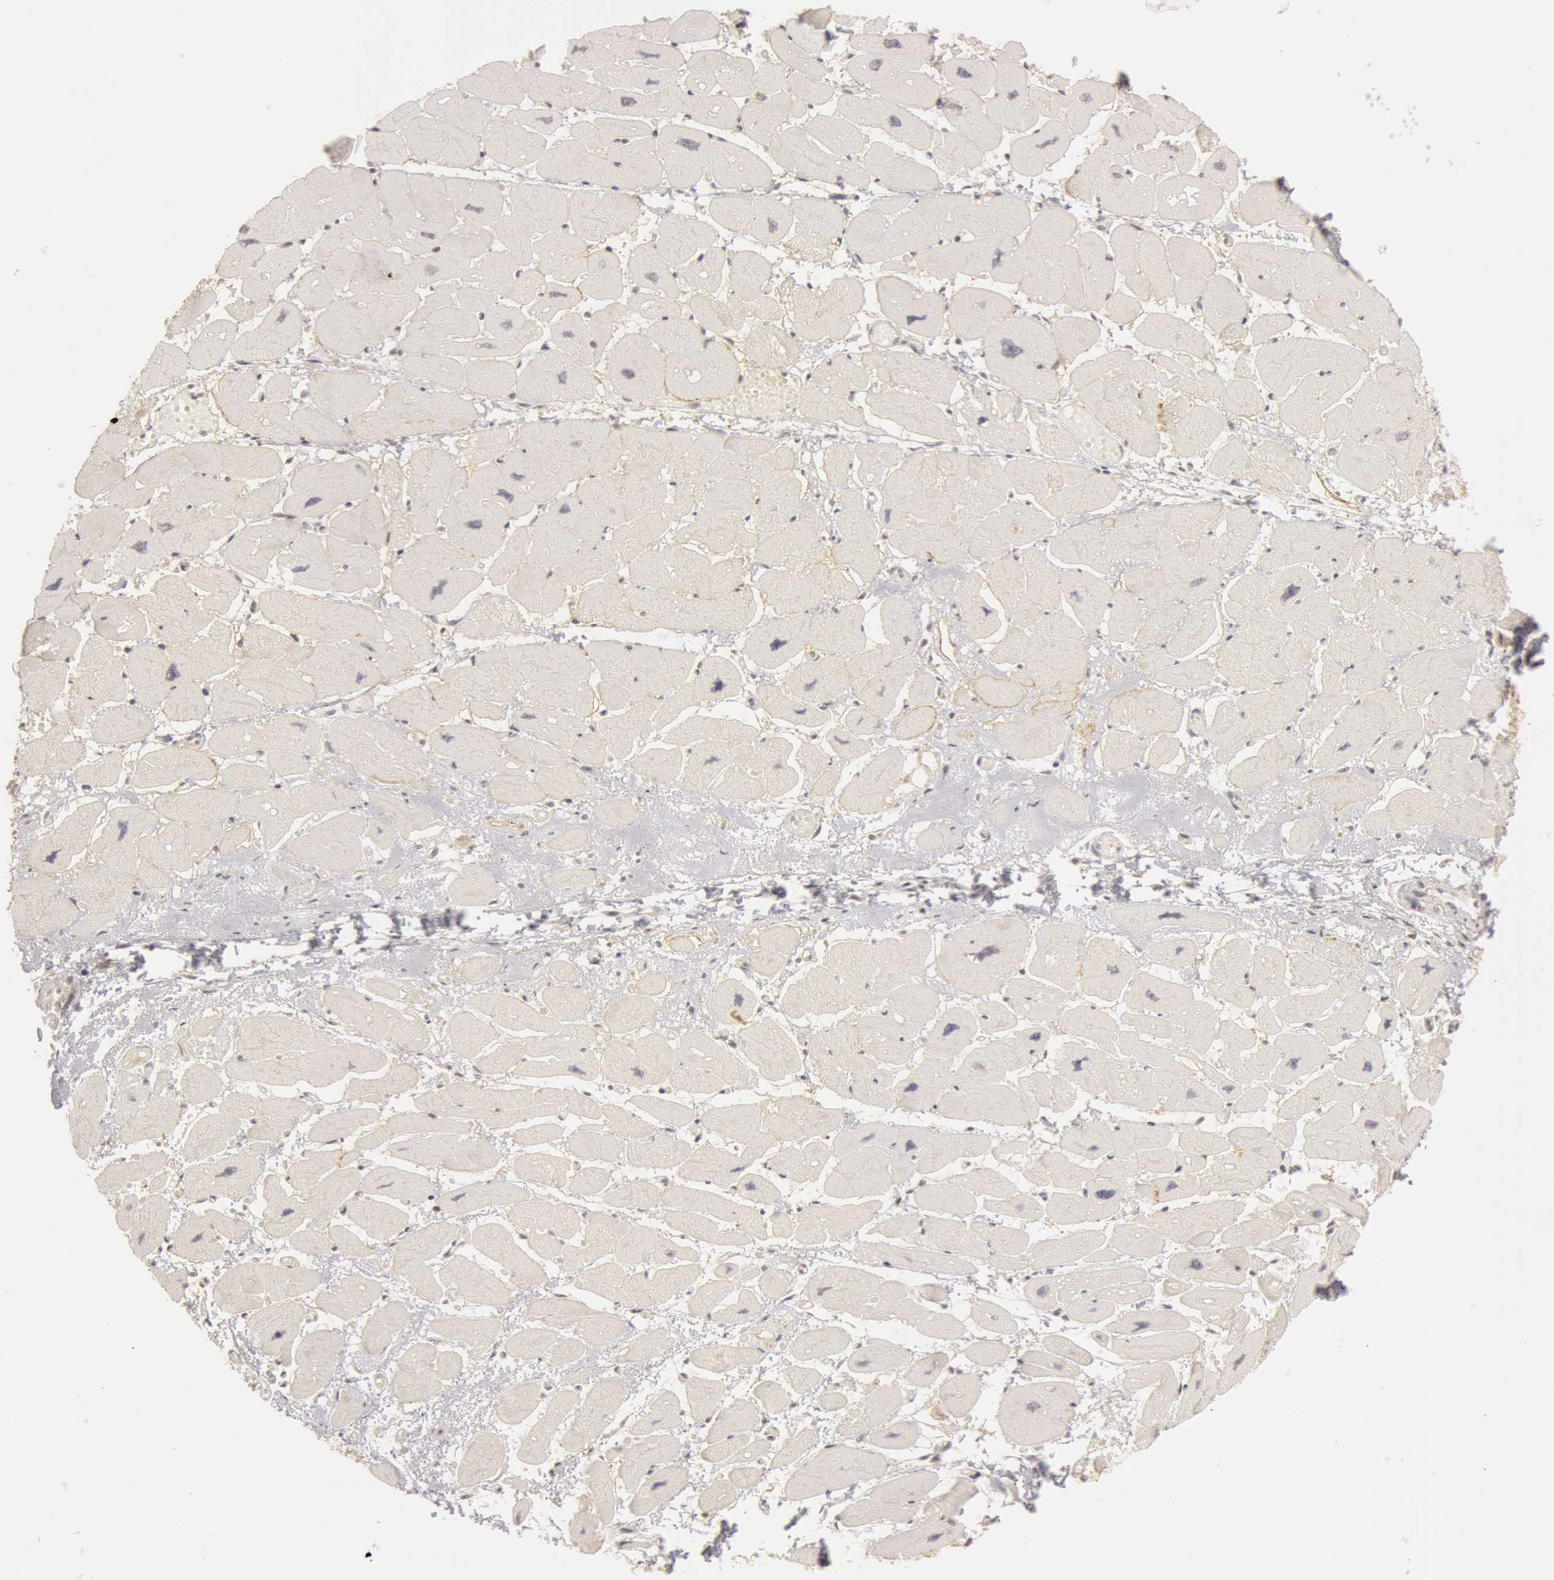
{"staining": {"intensity": "negative", "quantity": "none", "location": "none"}, "tissue": "heart muscle", "cell_type": "Cardiomyocytes", "image_type": "normal", "snomed": [{"axis": "morphology", "description": "Normal tissue, NOS"}, {"axis": "topography", "description": "Heart"}], "caption": "Cardiomyocytes are negative for brown protein staining in normal heart muscle. The staining is performed using DAB brown chromogen with nuclei counter-stained in using hematoxylin.", "gene": "OASL", "patient": {"sex": "female", "age": 54}}